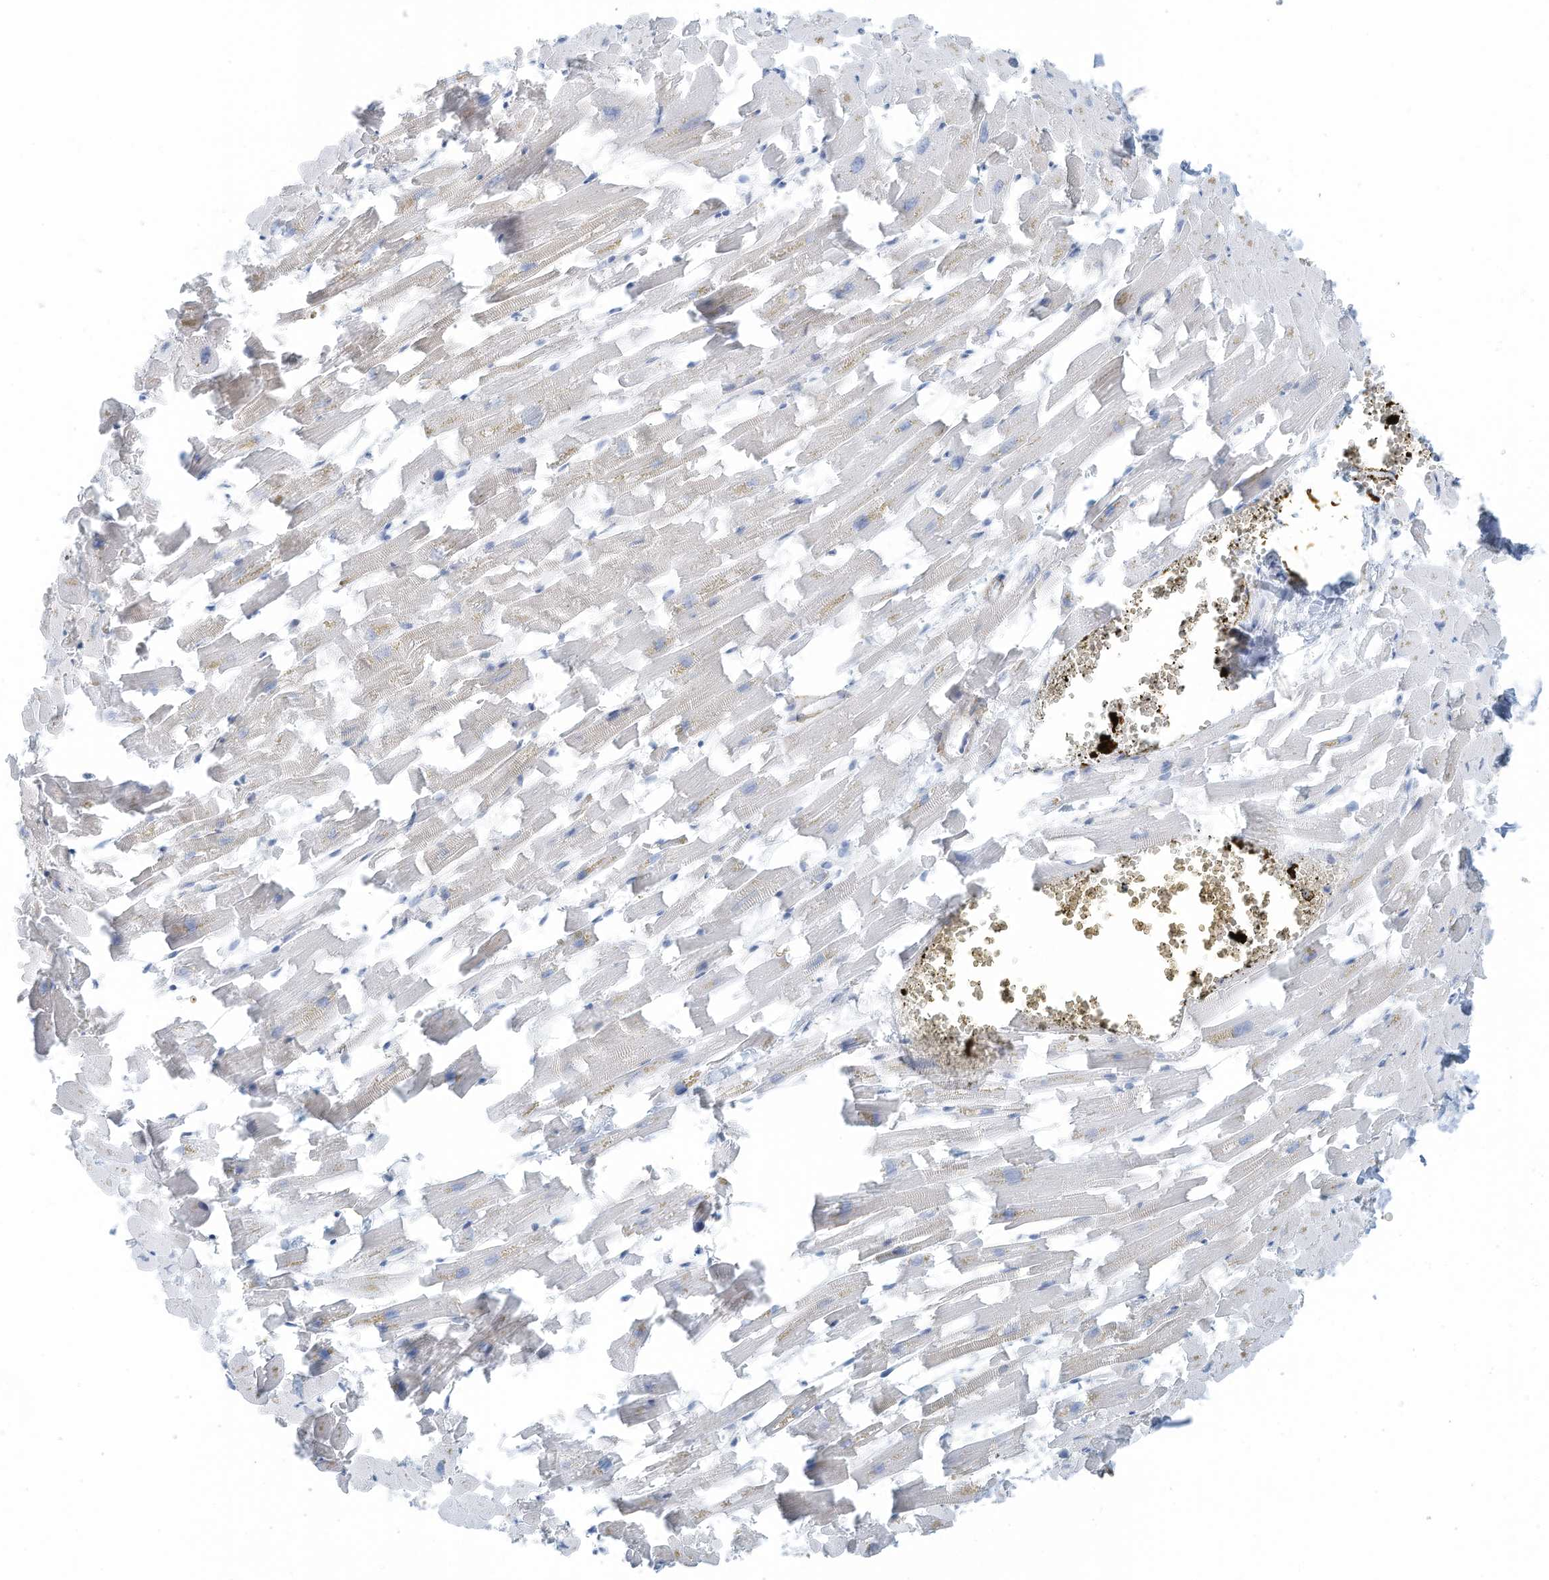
{"staining": {"intensity": "negative", "quantity": "none", "location": "none"}, "tissue": "heart muscle", "cell_type": "Cardiomyocytes", "image_type": "normal", "snomed": [{"axis": "morphology", "description": "Normal tissue, NOS"}, {"axis": "topography", "description": "Heart"}], "caption": "Benign heart muscle was stained to show a protein in brown. There is no significant staining in cardiomyocytes.", "gene": "ZNF846", "patient": {"sex": "female", "age": 64}}